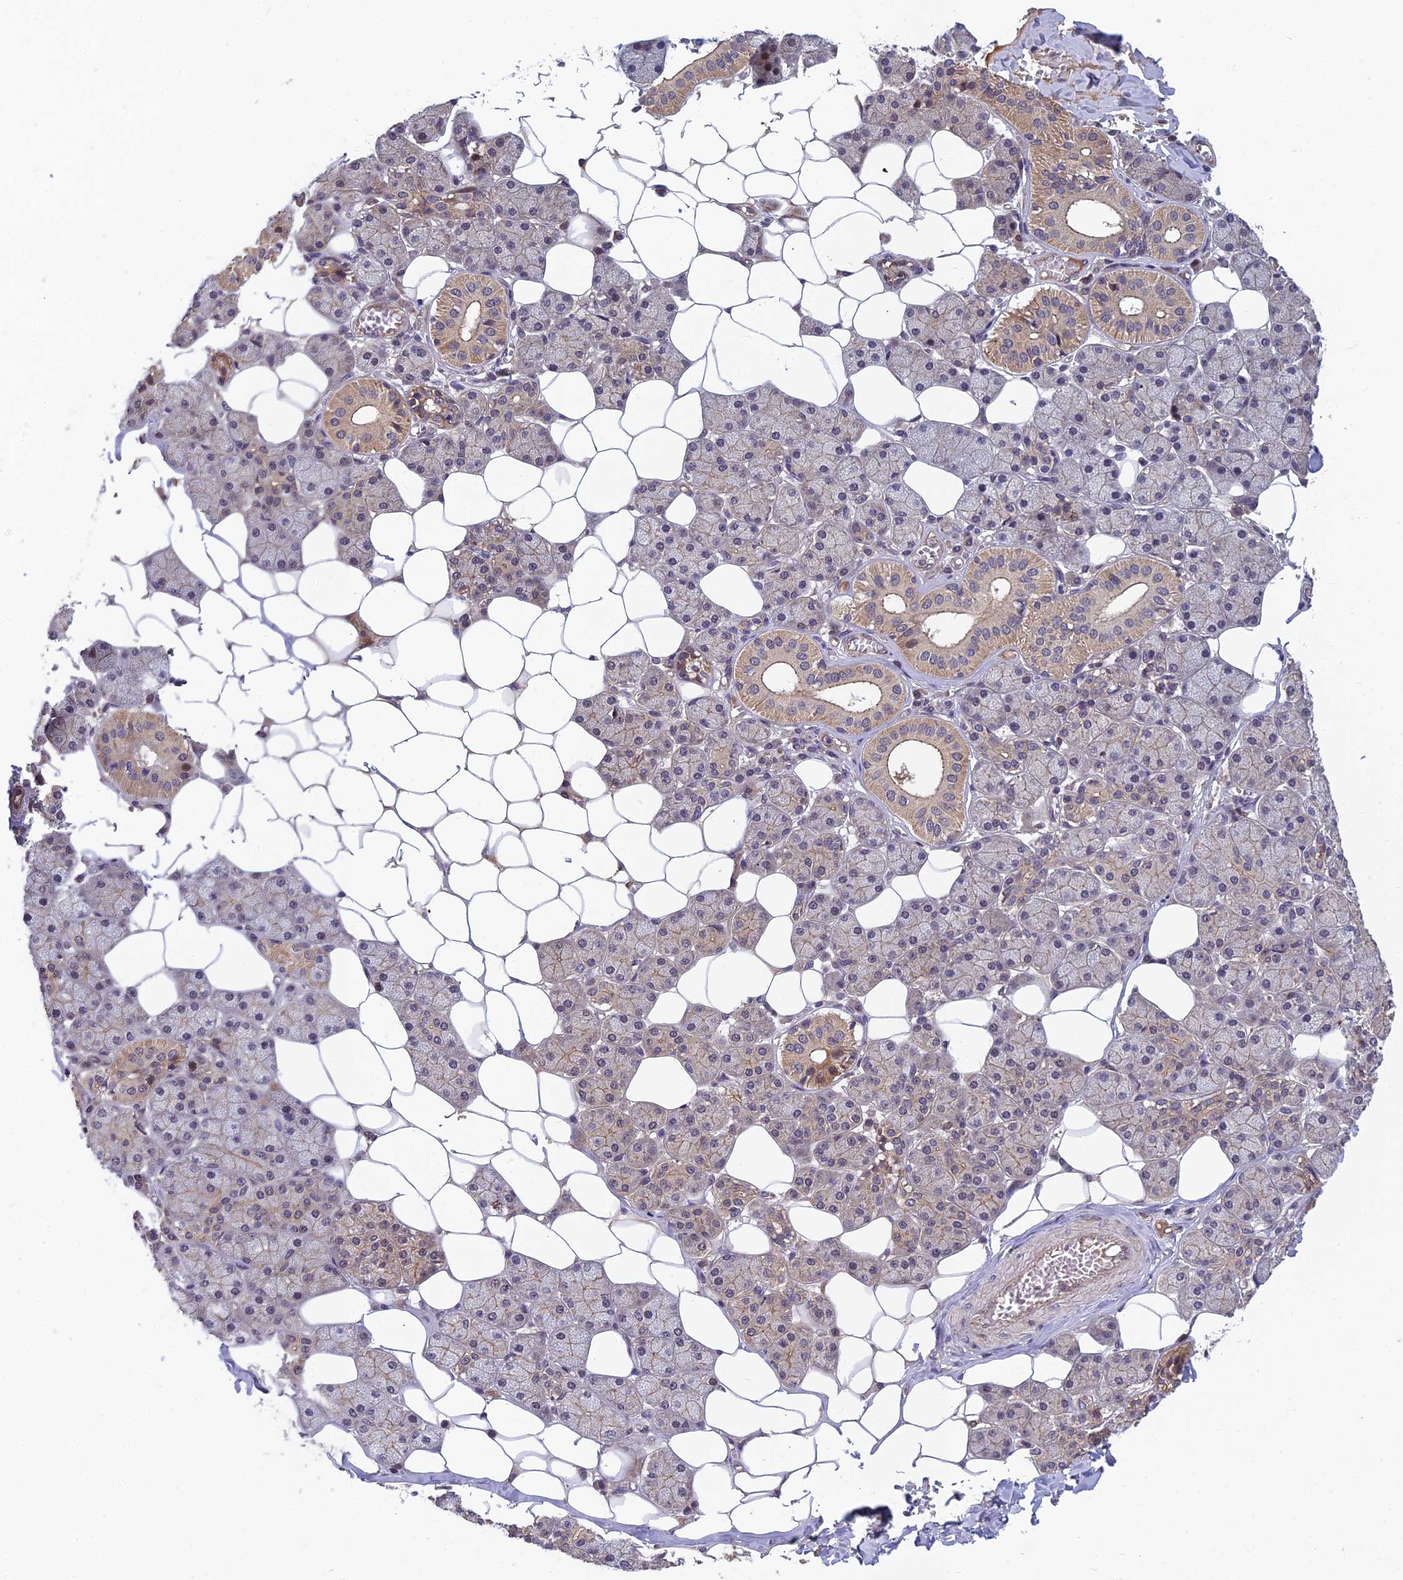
{"staining": {"intensity": "weak", "quantity": "25%-75%", "location": "cytoplasmic/membranous,nuclear"}, "tissue": "salivary gland", "cell_type": "Glandular cells", "image_type": "normal", "snomed": [{"axis": "morphology", "description": "Normal tissue, NOS"}, {"axis": "topography", "description": "Salivary gland"}], "caption": "Immunohistochemical staining of unremarkable human salivary gland reveals weak cytoplasmic/membranous,nuclear protein positivity in about 25%-75% of glandular cells.", "gene": "PIKFYVE", "patient": {"sex": "female", "age": 33}}